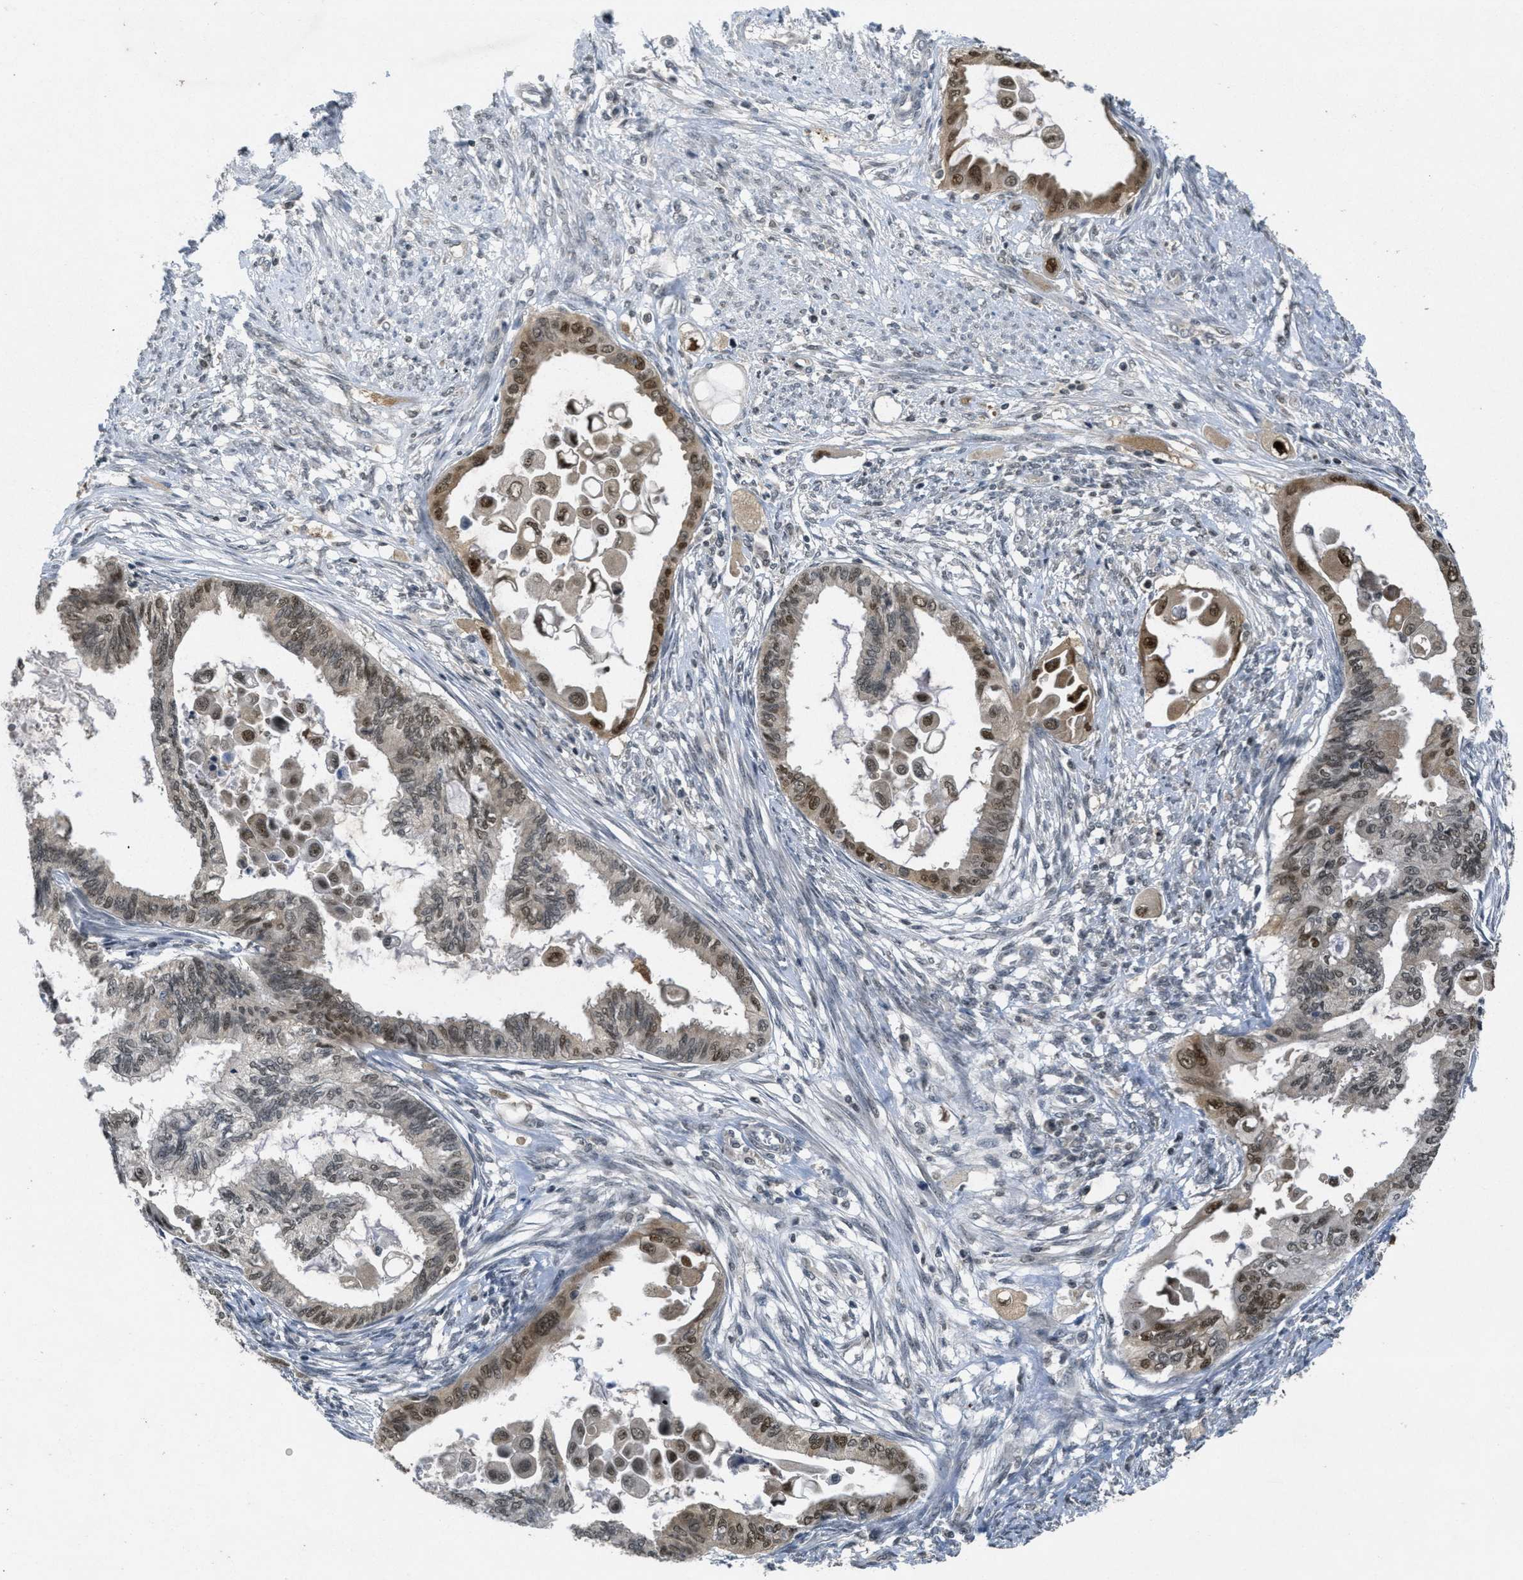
{"staining": {"intensity": "moderate", "quantity": ">75%", "location": "cytoplasmic/membranous,nuclear"}, "tissue": "cervical cancer", "cell_type": "Tumor cells", "image_type": "cancer", "snomed": [{"axis": "morphology", "description": "Normal tissue, NOS"}, {"axis": "morphology", "description": "Adenocarcinoma, NOS"}, {"axis": "topography", "description": "Cervix"}, {"axis": "topography", "description": "Endometrium"}], "caption": "A medium amount of moderate cytoplasmic/membranous and nuclear positivity is appreciated in about >75% of tumor cells in adenocarcinoma (cervical) tissue. The protein is shown in brown color, while the nuclei are stained blue.", "gene": "DNAJB1", "patient": {"sex": "female", "age": 86}}